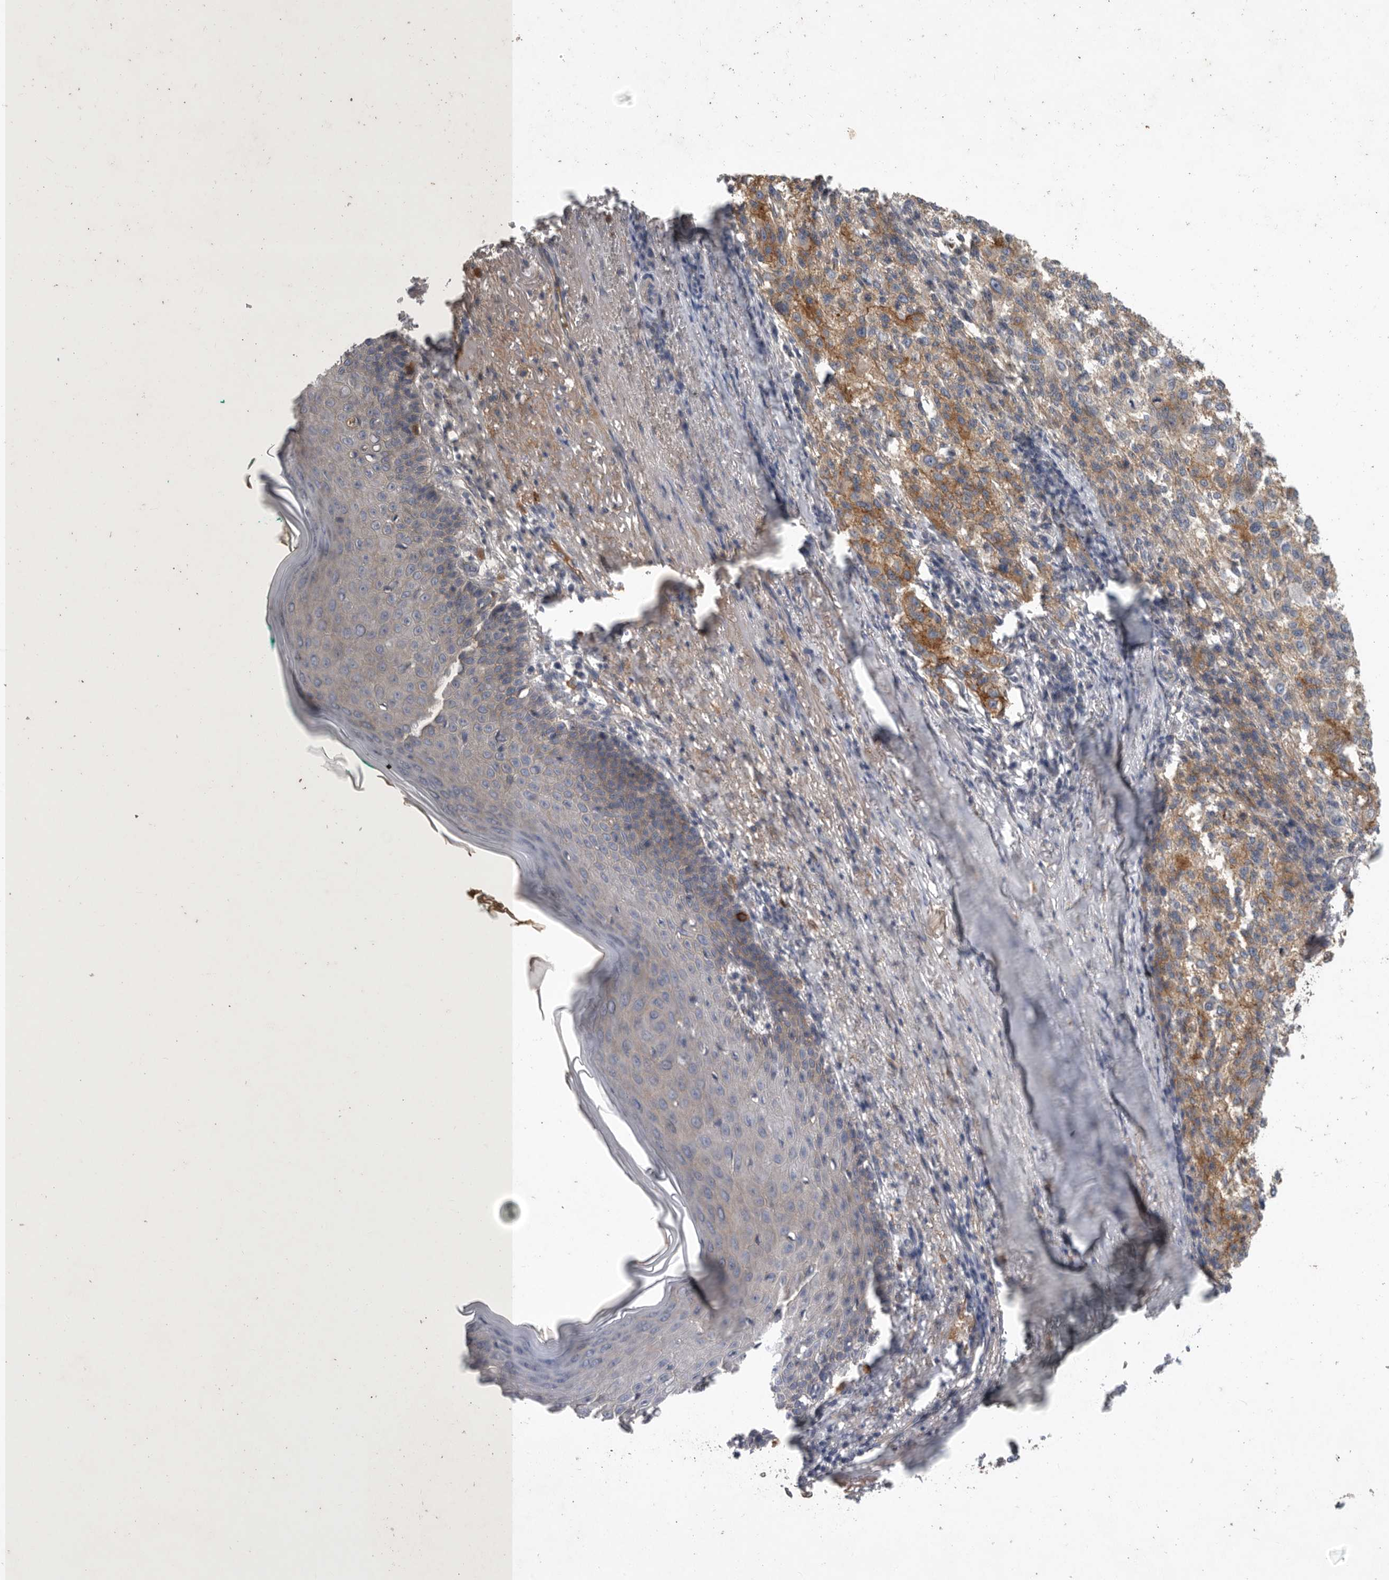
{"staining": {"intensity": "weak", "quantity": ">75%", "location": "cytoplasmic/membranous"}, "tissue": "melanoma", "cell_type": "Tumor cells", "image_type": "cancer", "snomed": [{"axis": "morphology", "description": "Necrosis, NOS"}, {"axis": "morphology", "description": "Malignant melanoma, NOS"}, {"axis": "topography", "description": "Skin"}], "caption": "Tumor cells show weak cytoplasmic/membranous positivity in approximately >75% of cells in melanoma.", "gene": "MLPH", "patient": {"sex": "female", "age": 87}}